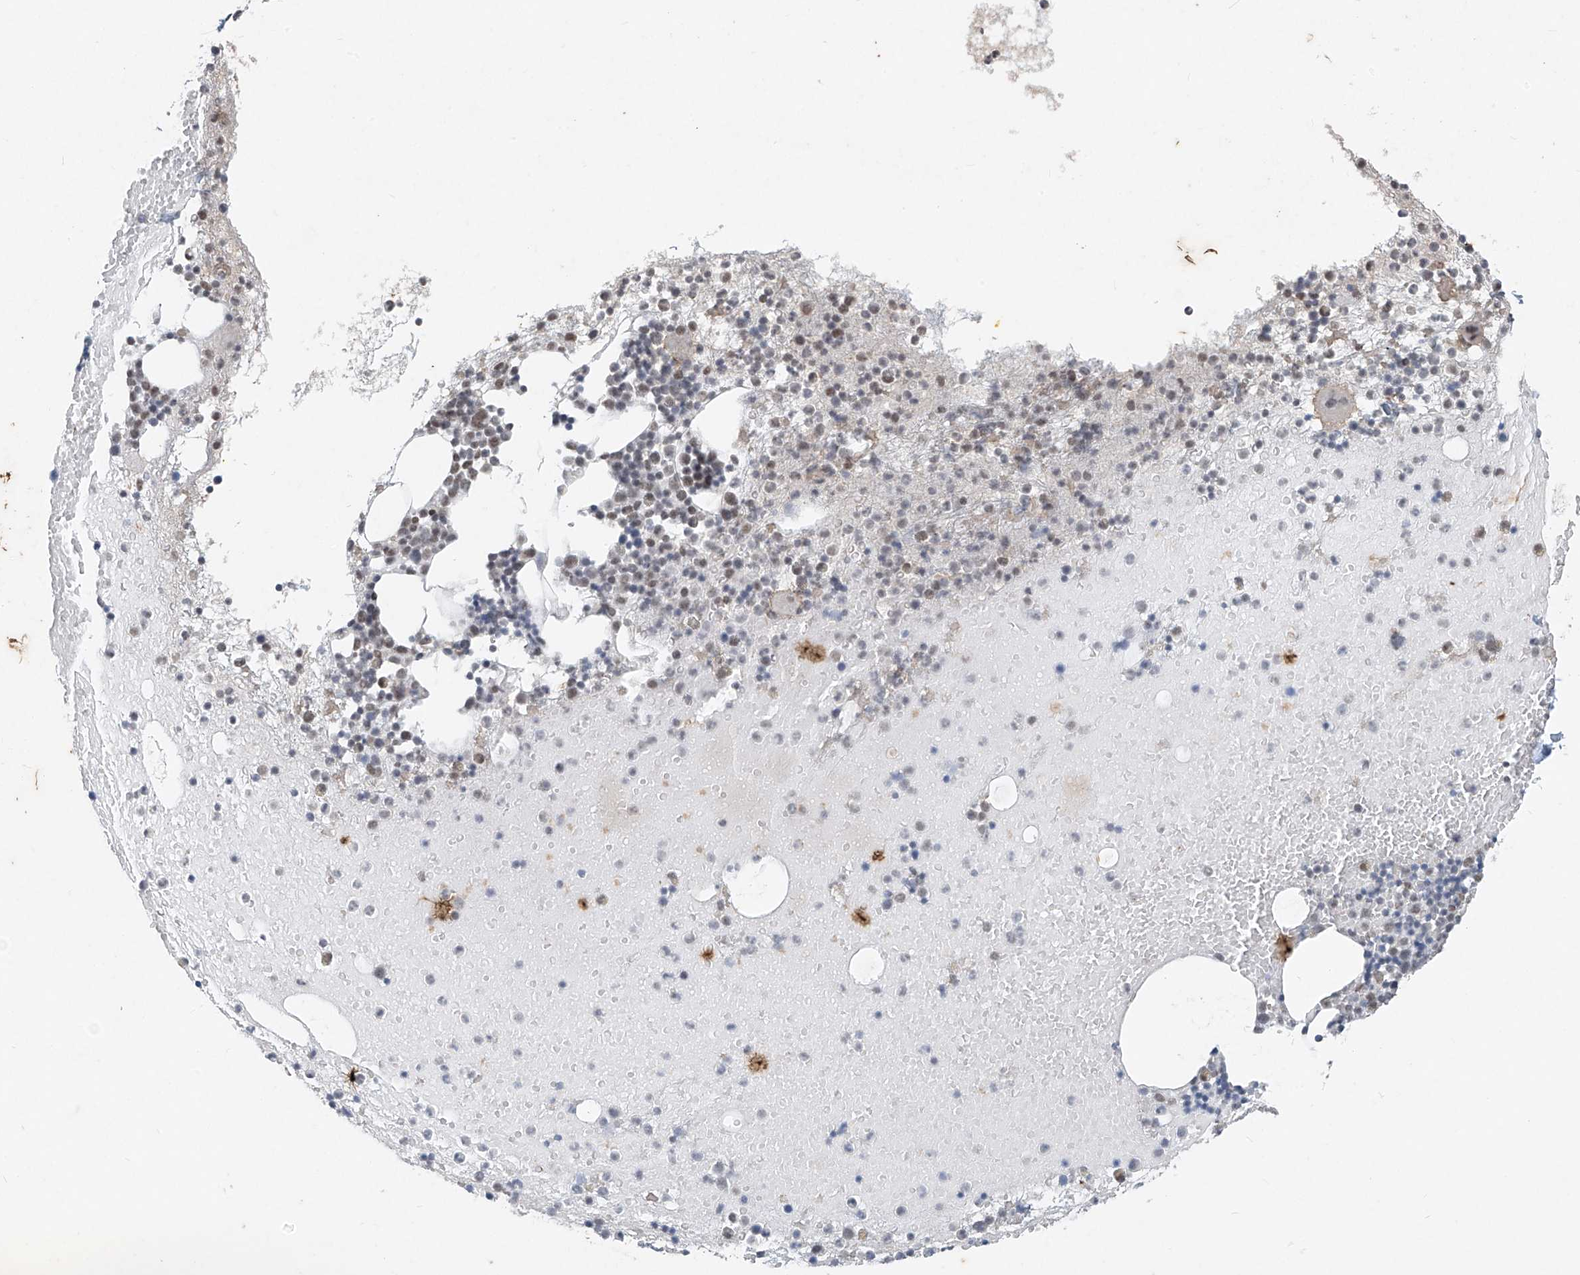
{"staining": {"intensity": "weak", "quantity": "<25%", "location": "nuclear"}, "tissue": "bone marrow", "cell_type": "Hematopoietic cells", "image_type": "normal", "snomed": [{"axis": "morphology", "description": "Normal tissue, NOS"}, {"axis": "topography", "description": "Bone marrow"}], "caption": "DAB immunohistochemical staining of unremarkable human bone marrow shows no significant staining in hematopoietic cells.", "gene": "TFEC", "patient": {"sex": "male", "age": 47}}